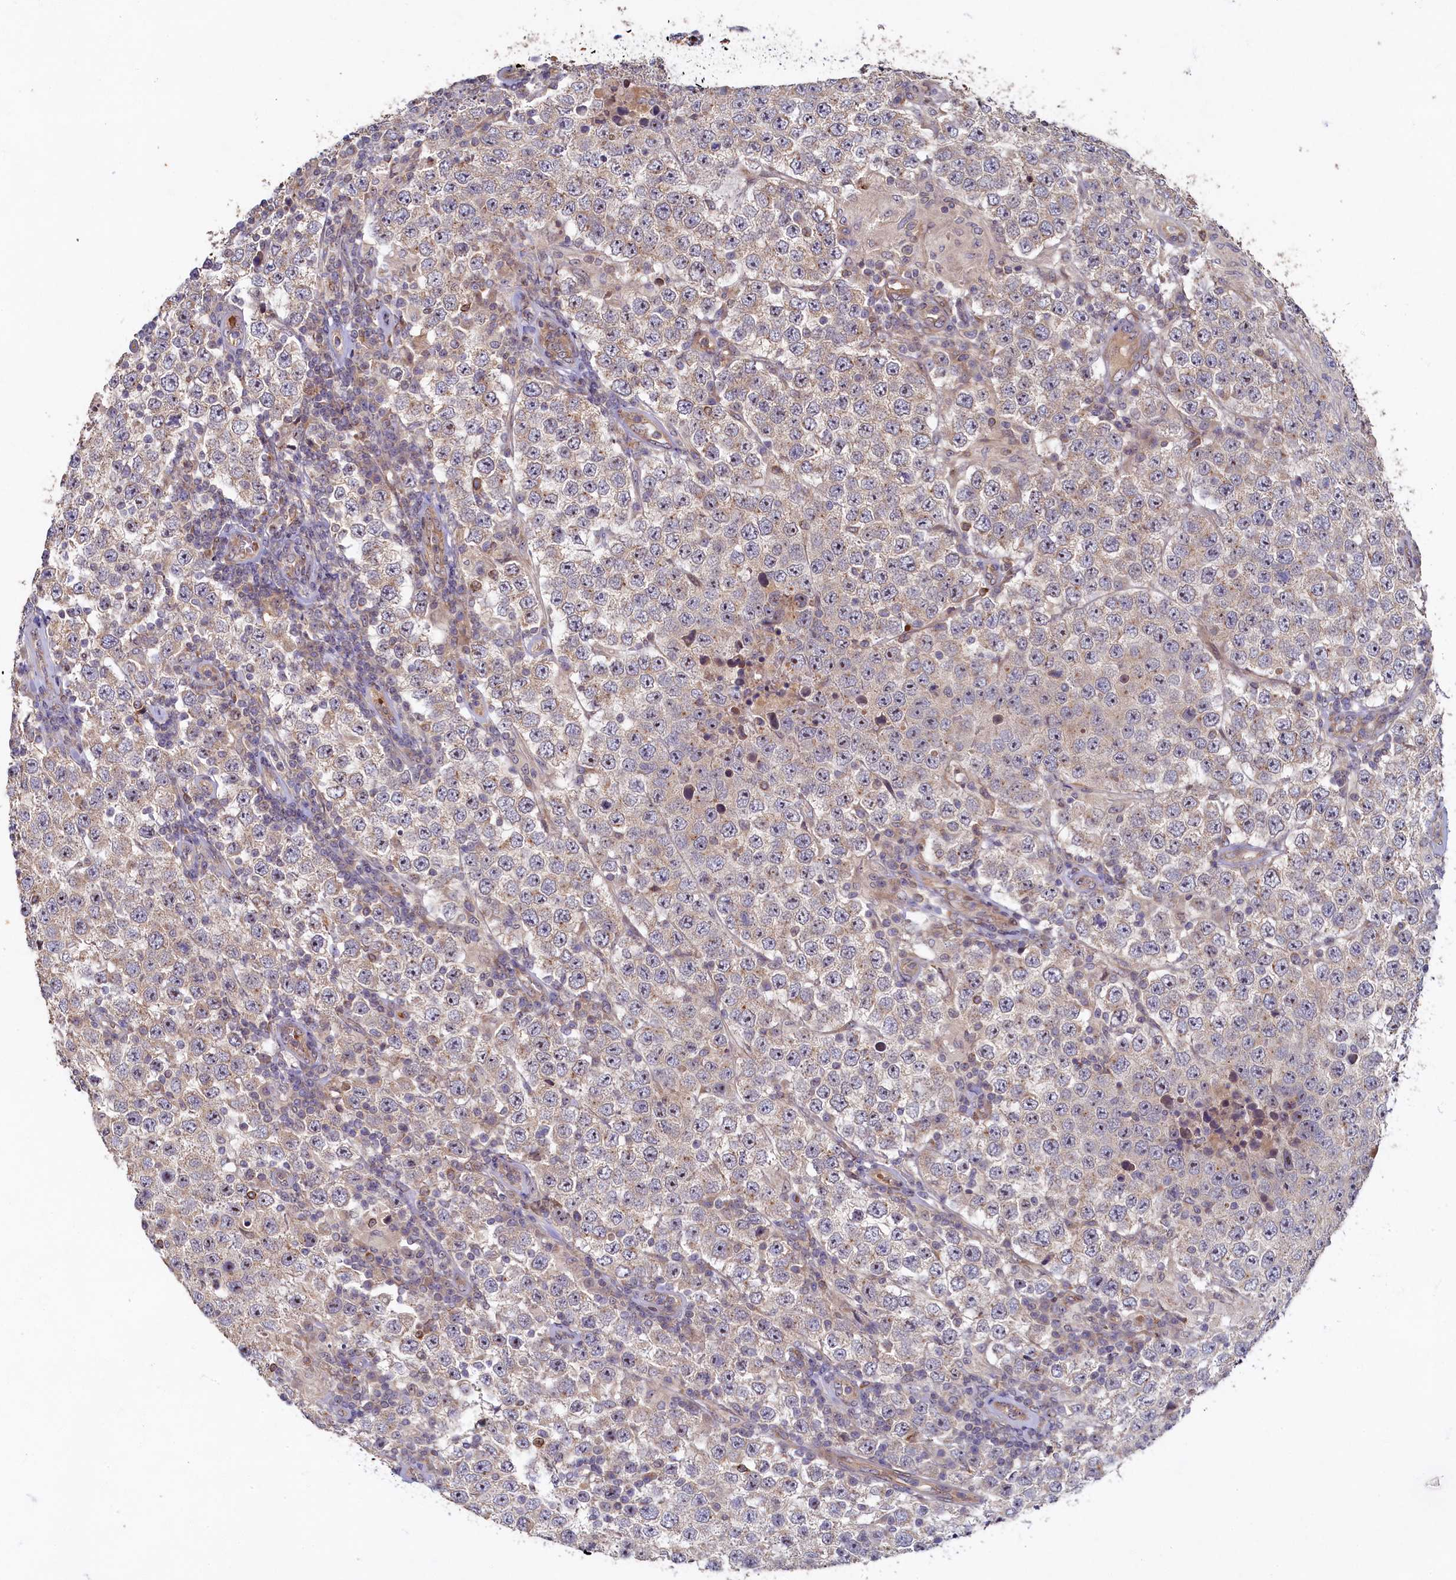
{"staining": {"intensity": "weak", "quantity": "<25%", "location": "cytoplasmic/membranous"}, "tissue": "testis cancer", "cell_type": "Tumor cells", "image_type": "cancer", "snomed": [{"axis": "morphology", "description": "Normal tissue, NOS"}, {"axis": "morphology", "description": "Urothelial carcinoma, High grade"}, {"axis": "morphology", "description": "Seminoma, NOS"}, {"axis": "morphology", "description": "Carcinoma, Embryonal, NOS"}, {"axis": "topography", "description": "Urinary bladder"}, {"axis": "topography", "description": "Testis"}], "caption": "Immunohistochemical staining of human seminoma (testis) exhibits no significant expression in tumor cells. (Brightfield microscopy of DAB (3,3'-diaminobenzidine) immunohistochemistry at high magnification).", "gene": "CEP20", "patient": {"sex": "male", "age": 41}}